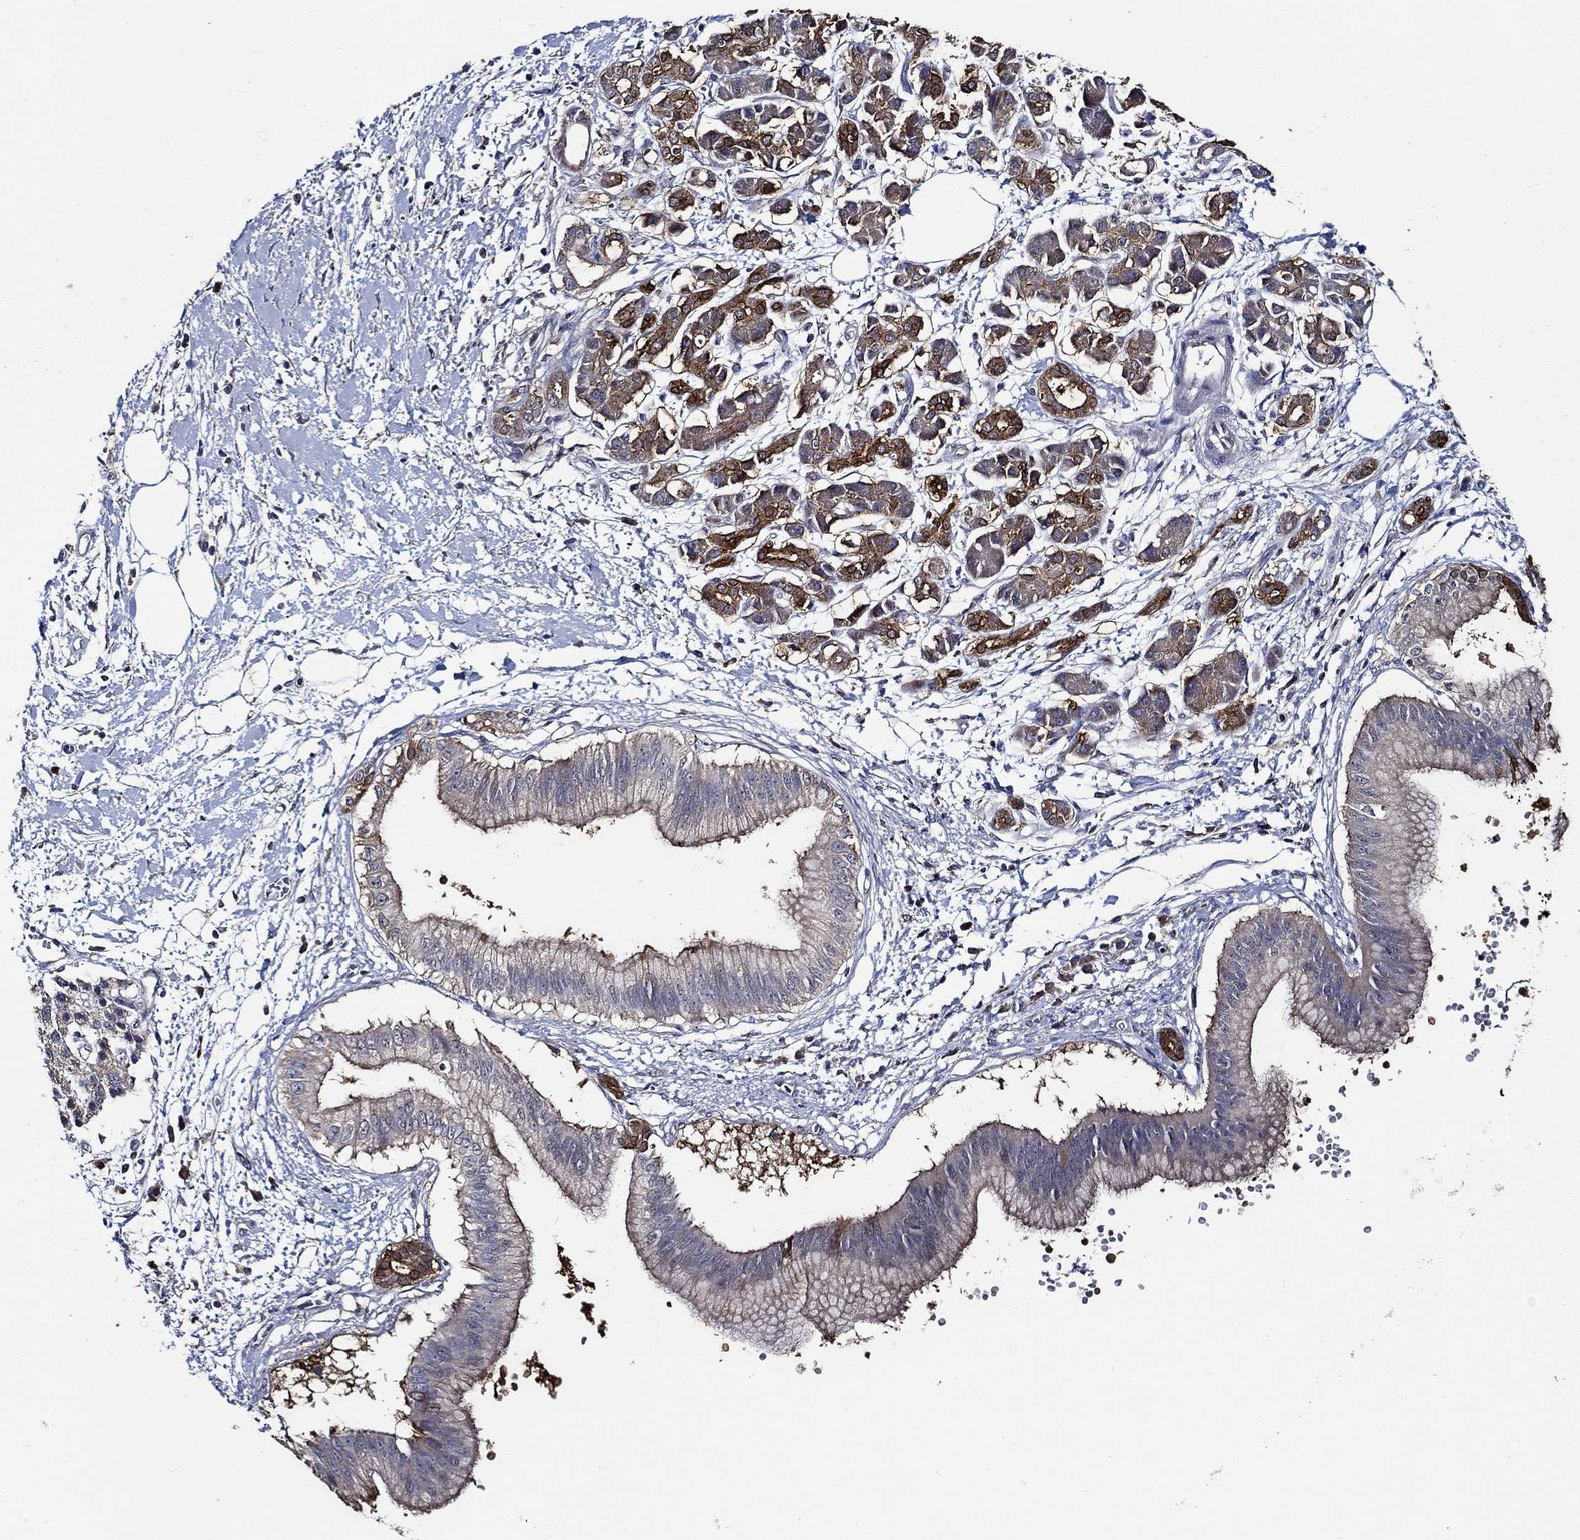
{"staining": {"intensity": "strong", "quantity": "25%-75%", "location": "cytoplasmic/membranous"}, "tissue": "pancreatic cancer", "cell_type": "Tumor cells", "image_type": "cancer", "snomed": [{"axis": "morphology", "description": "Adenocarcinoma, NOS"}, {"axis": "topography", "description": "Pancreas"}], "caption": "Adenocarcinoma (pancreatic) stained for a protein exhibits strong cytoplasmic/membranous positivity in tumor cells. (IHC, brightfield microscopy, high magnification).", "gene": "WDR53", "patient": {"sex": "male", "age": 72}}